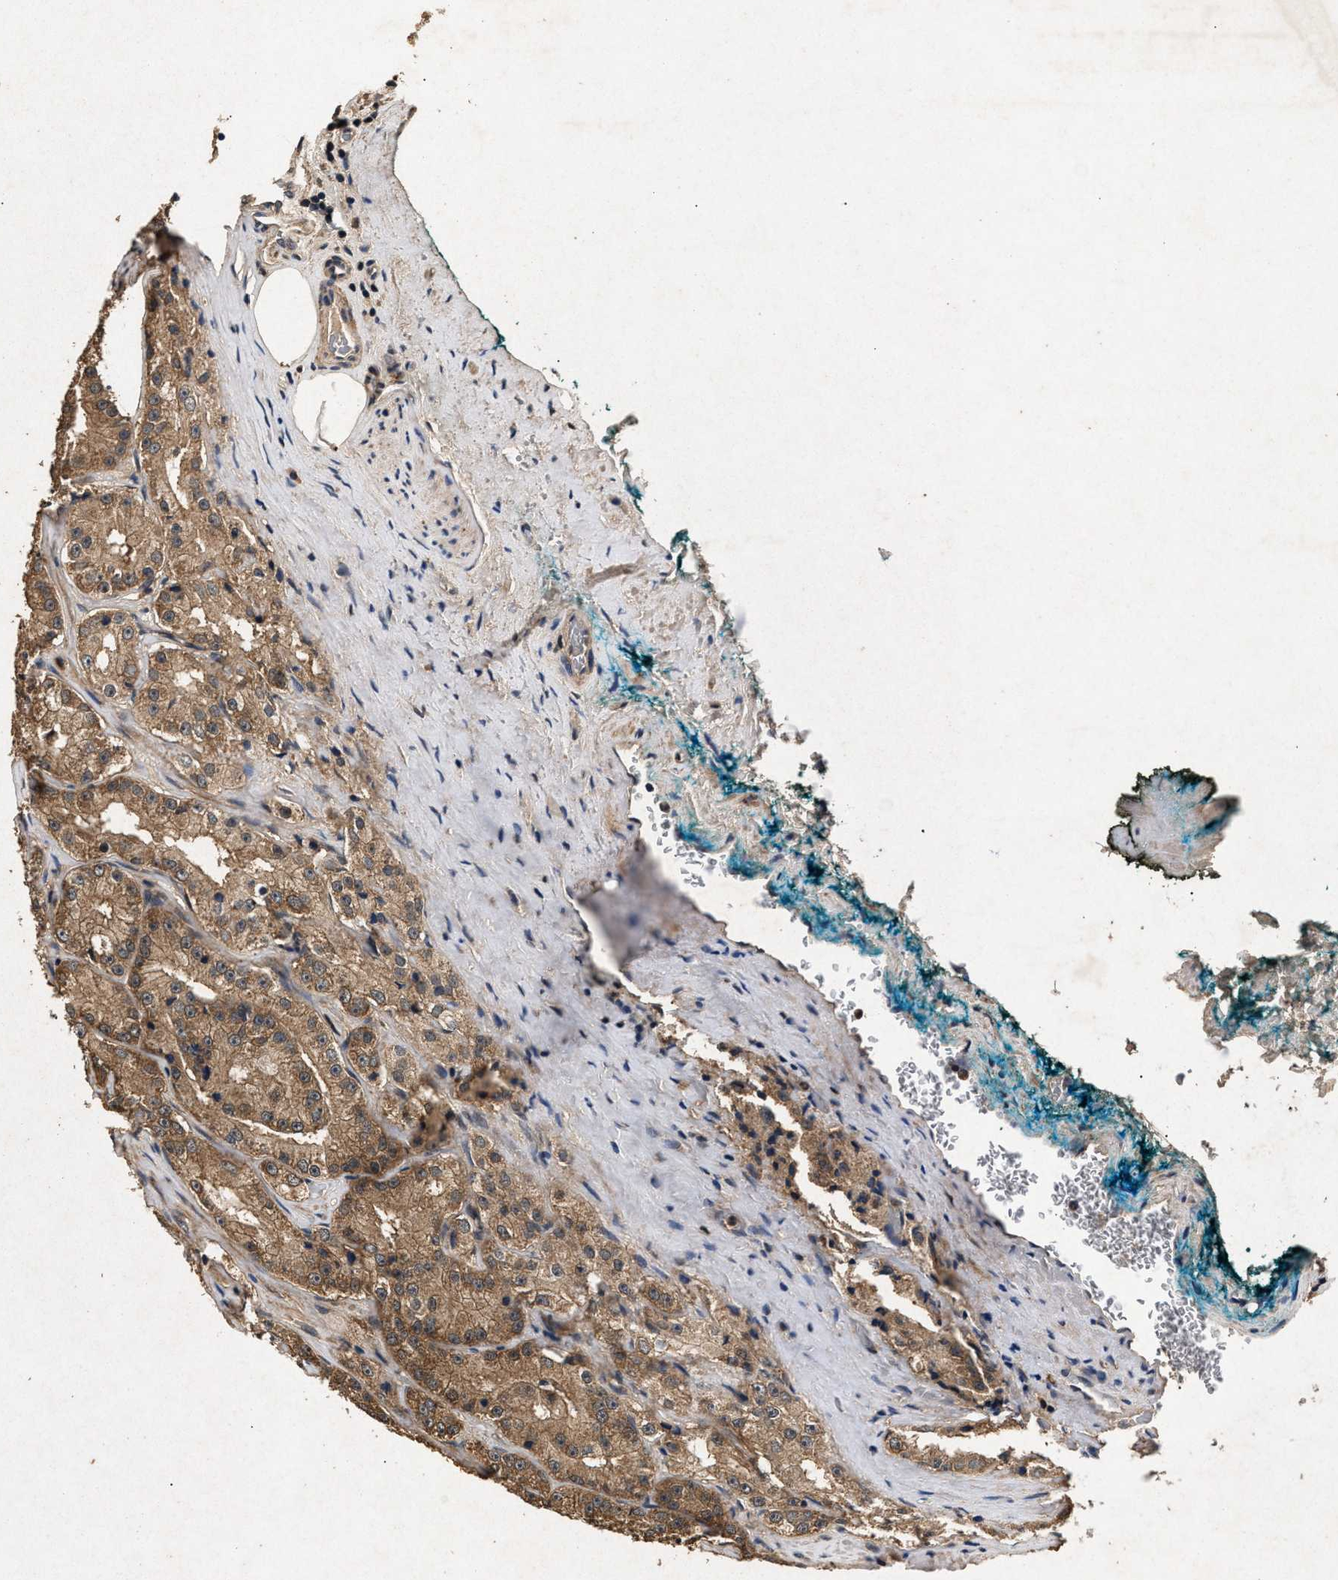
{"staining": {"intensity": "moderate", "quantity": ">75%", "location": "cytoplasmic/membranous"}, "tissue": "prostate cancer", "cell_type": "Tumor cells", "image_type": "cancer", "snomed": [{"axis": "morphology", "description": "Adenocarcinoma, High grade"}, {"axis": "topography", "description": "Prostate"}], "caption": "Human high-grade adenocarcinoma (prostate) stained with a protein marker exhibits moderate staining in tumor cells.", "gene": "PPP1CC", "patient": {"sex": "male", "age": 73}}